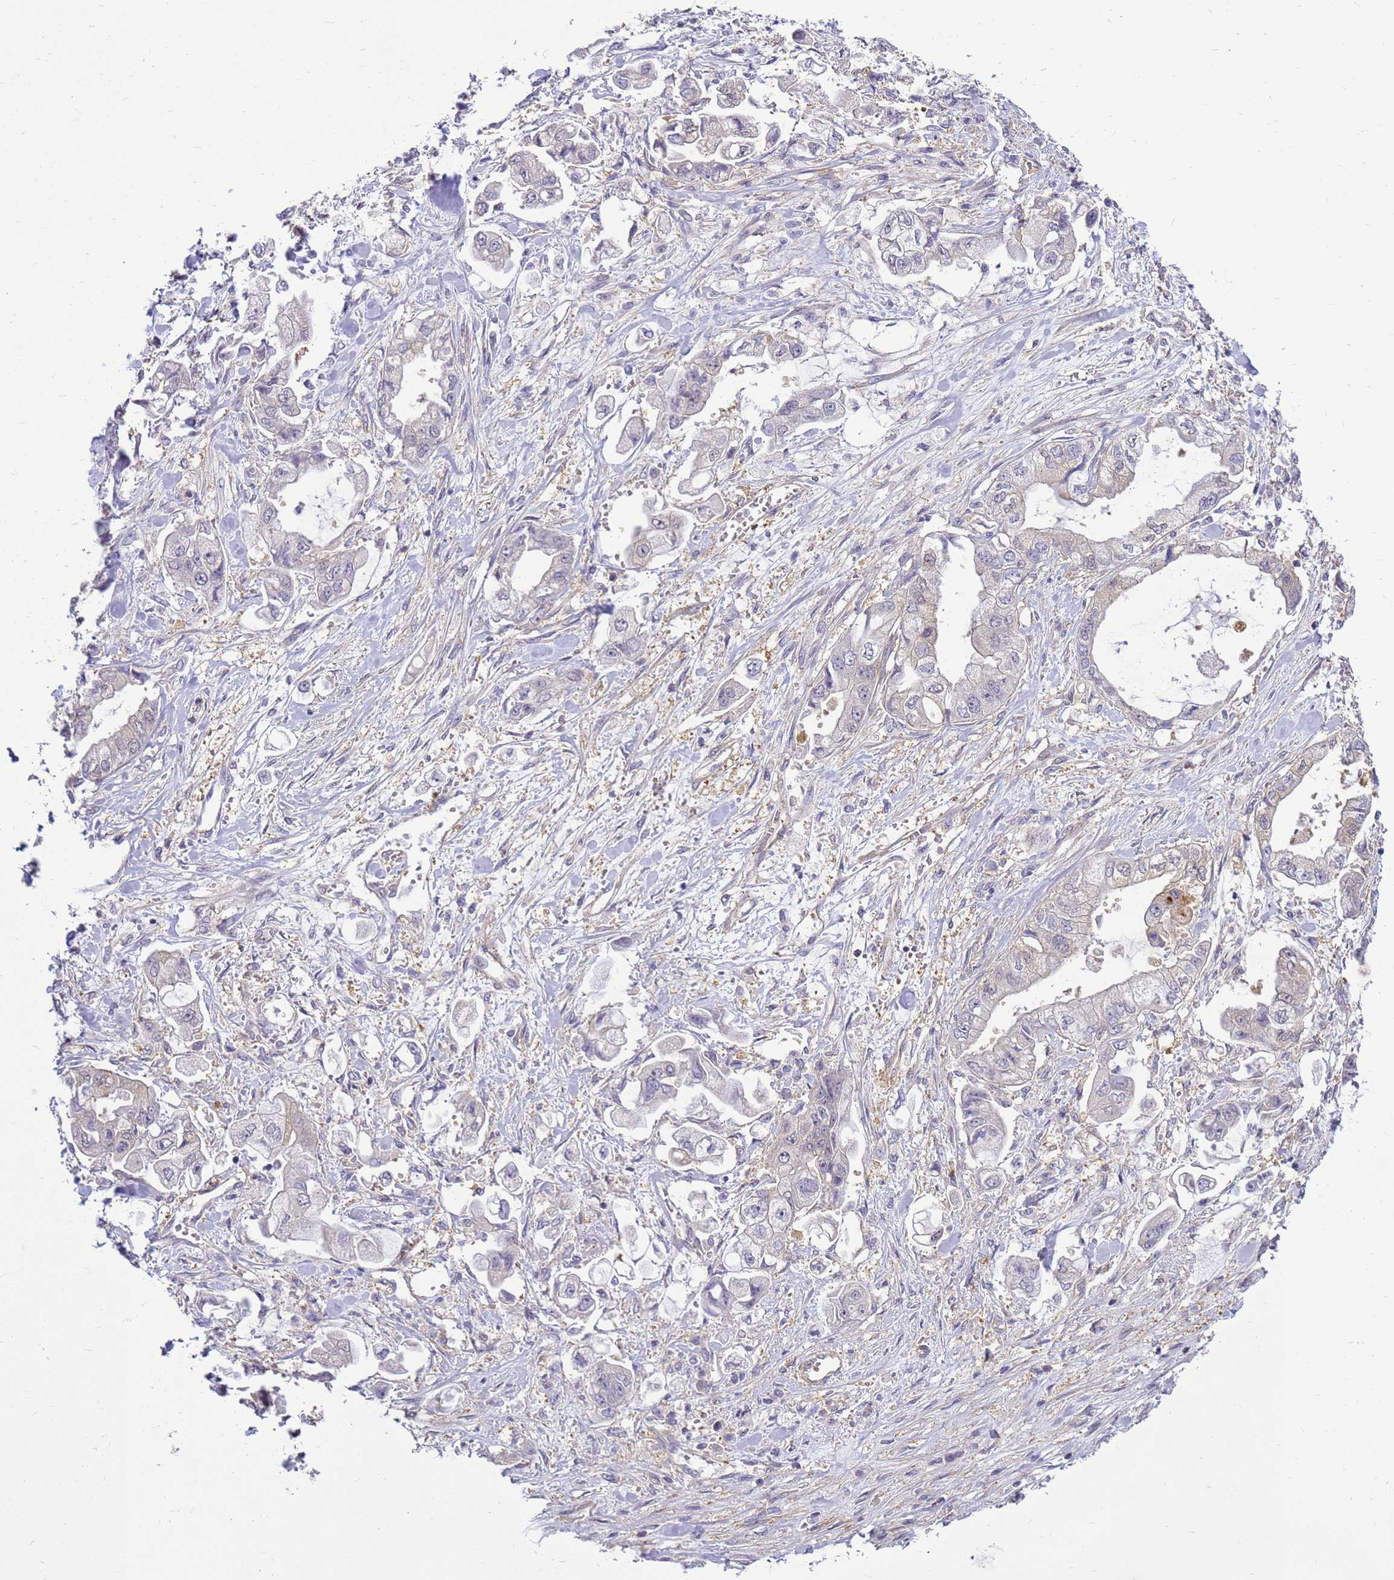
{"staining": {"intensity": "negative", "quantity": "none", "location": "none"}, "tissue": "stomach cancer", "cell_type": "Tumor cells", "image_type": "cancer", "snomed": [{"axis": "morphology", "description": "Adenocarcinoma, NOS"}, {"axis": "topography", "description": "Stomach"}], "caption": "The histopathology image demonstrates no significant positivity in tumor cells of stomach cancer (adenocarcinoma). (Stains: DAB immunohistochemistry with hematoxylin counter stain, Microscopy: brightfield microscopy at high magnification).", "gene": "ENOPH1", "patient": {"sex": "male", "age": 62}}